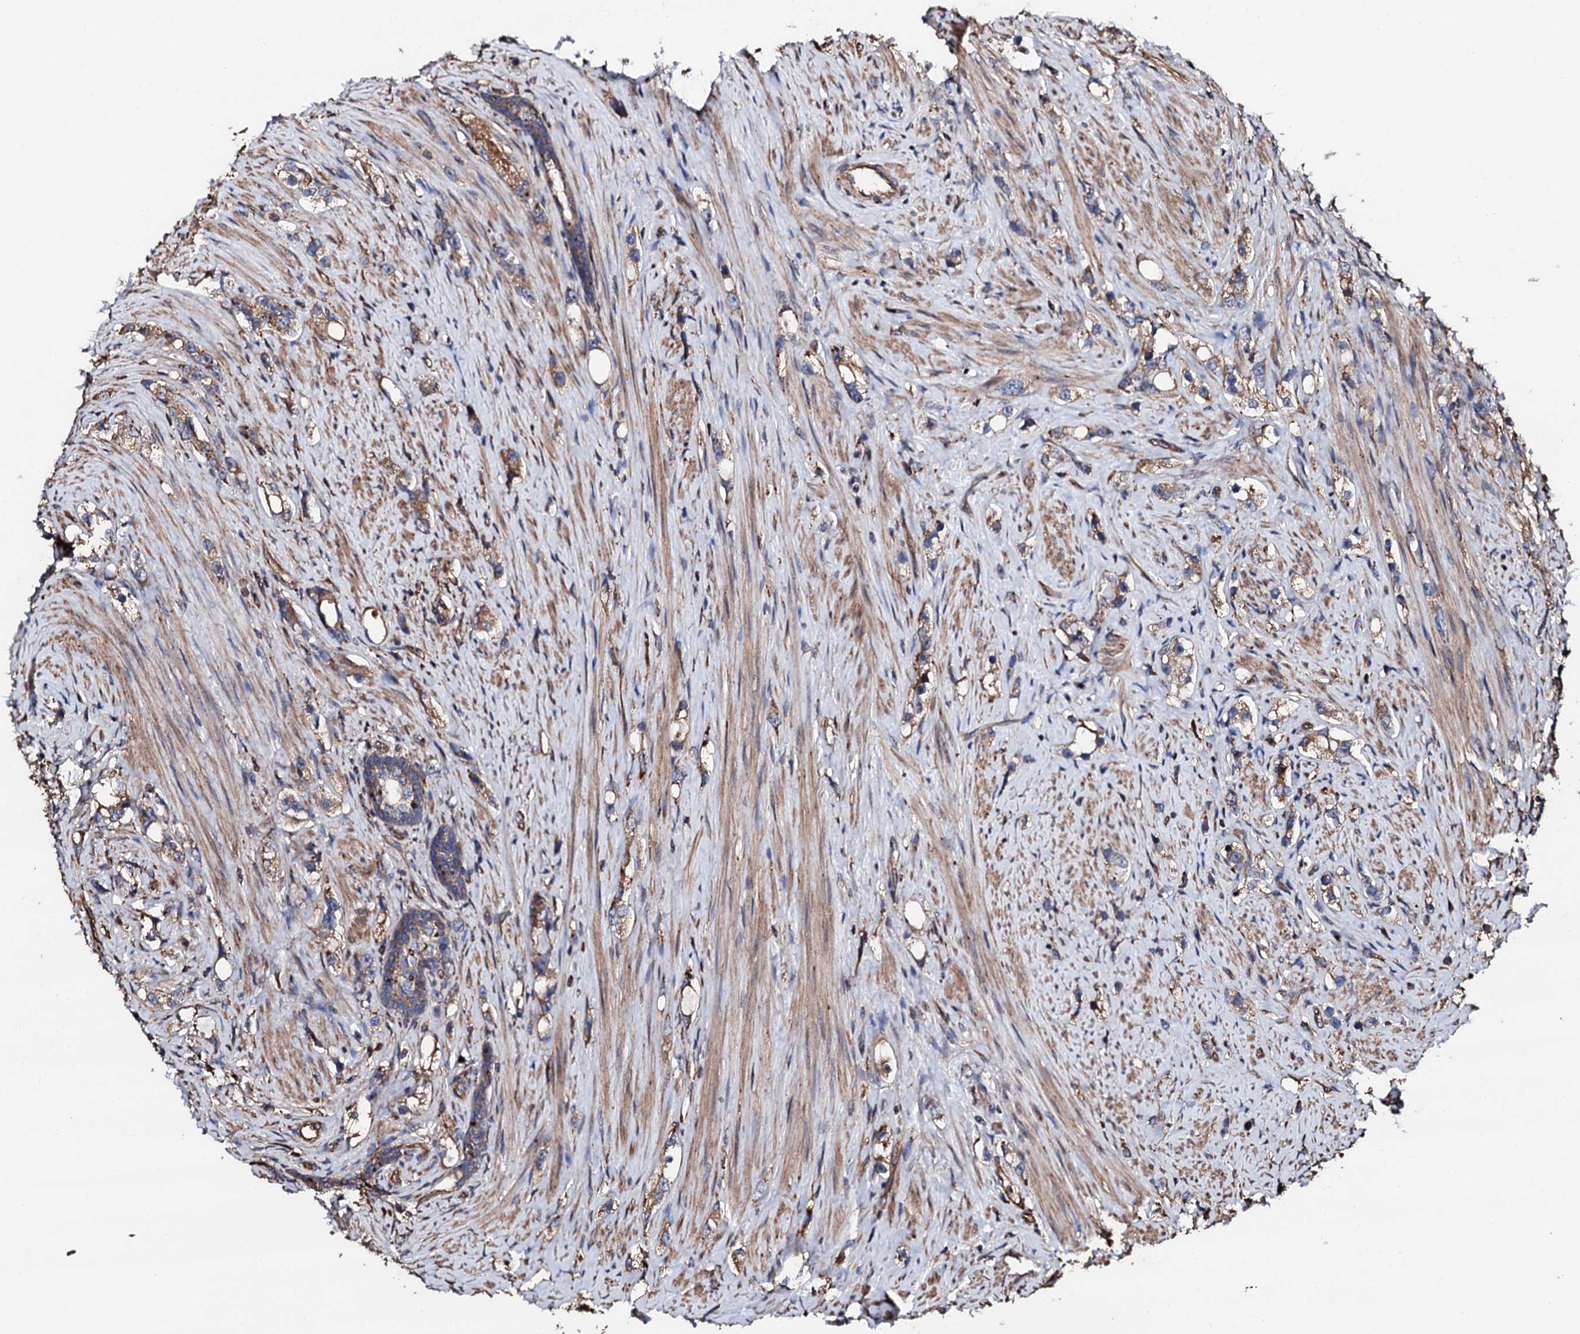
{"staining": {"intensity": "moderate", "quantity": ">75%", "location": "cytoplasmic/membranous"}, "tissue": "prostate cancer", "cell_type": "Tumor cells", "image_type": "cancer", "snomed": [{"axis": "morphology", "description": "Adenocarcinoma, High grade"}, {"axis": "topography", "description": "Prostate"}], "caption": "Human prostate cancer (high-grade adenocarcinoma) stained with a brown dye displays moderate cytoplasmic/membranous positive staining in approximately >75% of tumor cells.", "gene": "CKAP5", "patient": {"sex": "male", "age": 63}}